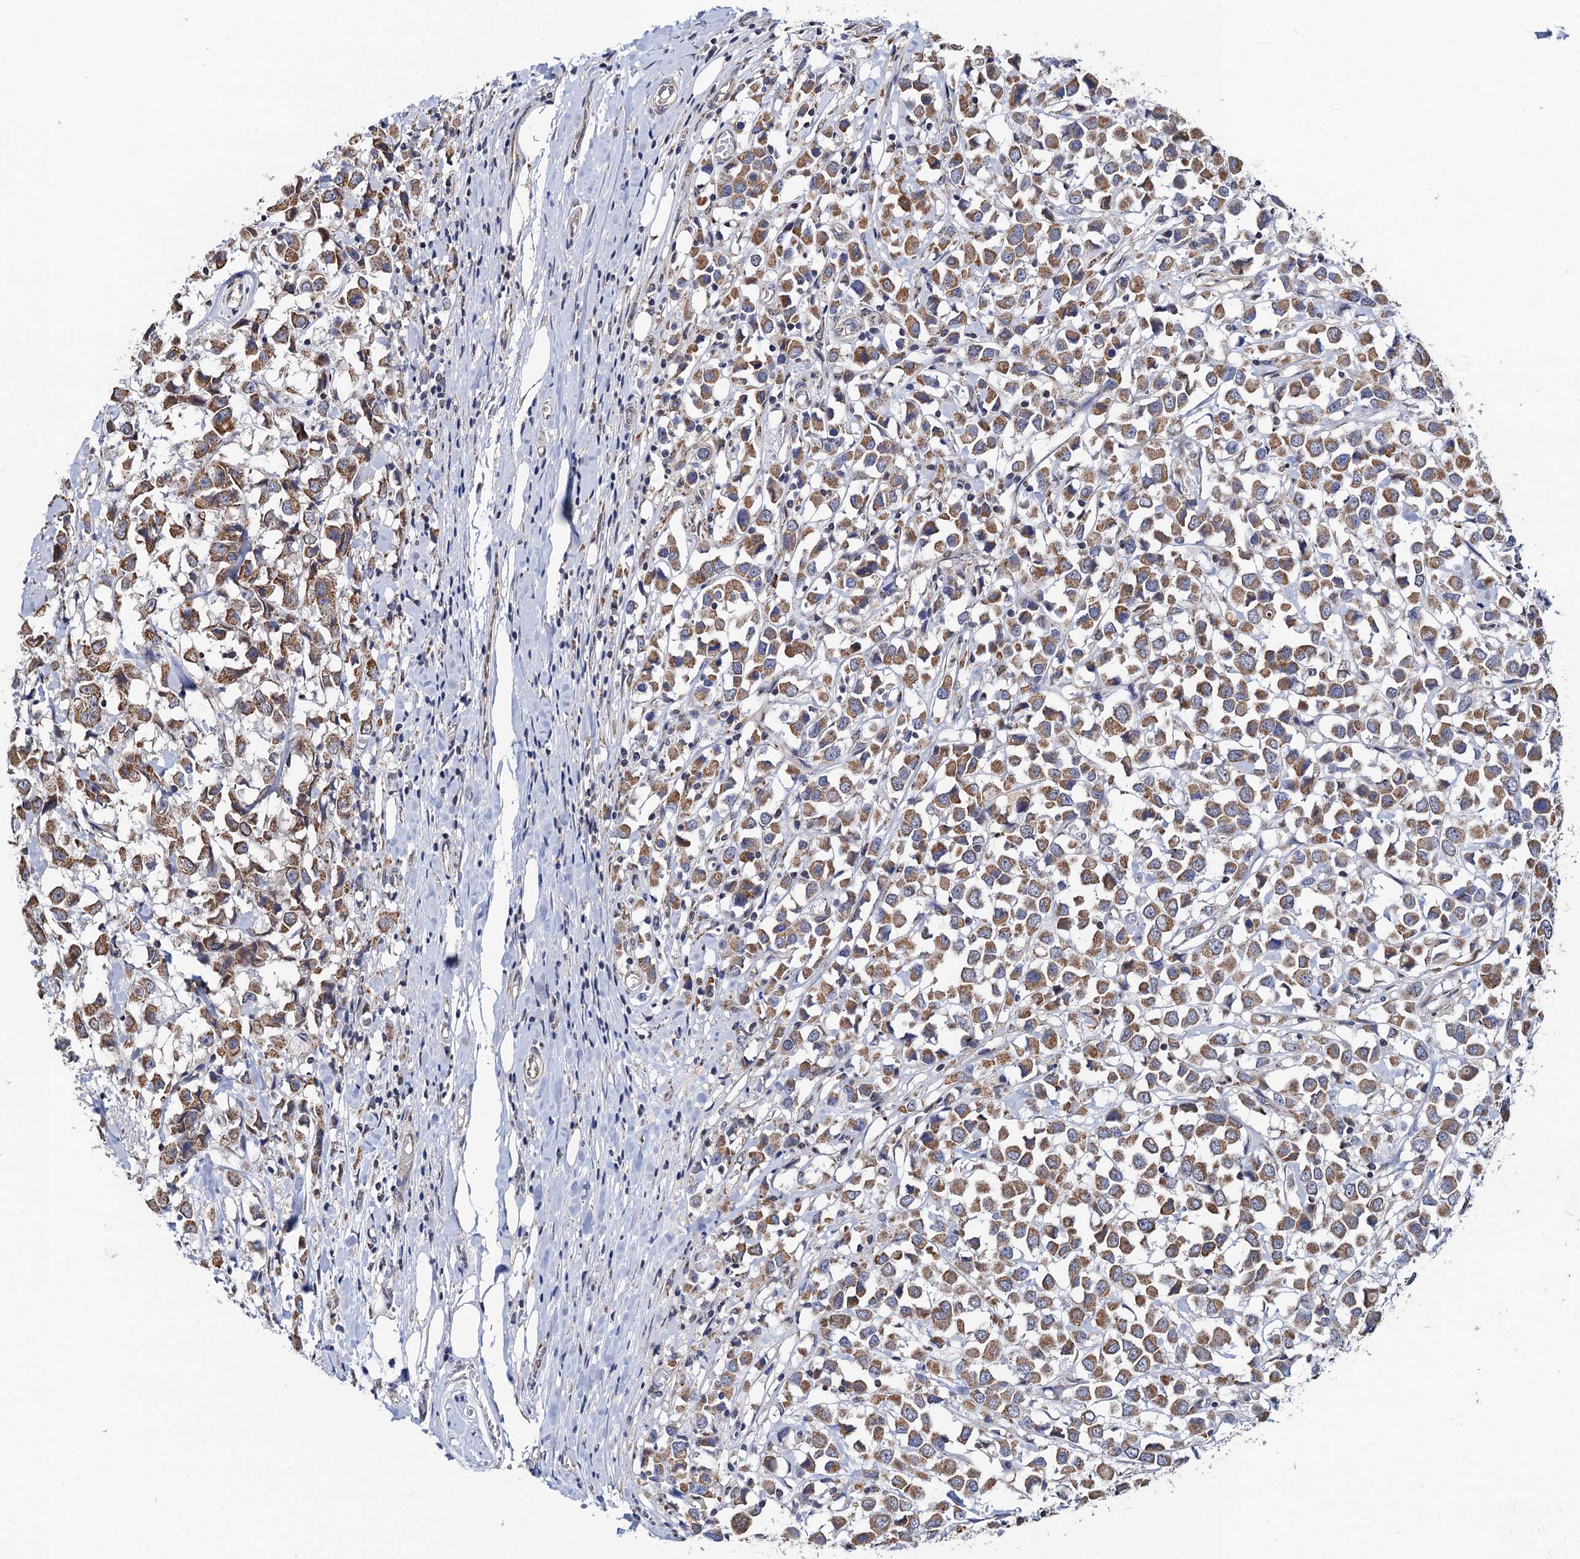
{"staining": {"intensity": "moderate", "quantity": ">75%", "location": "cytoplasmic/membranous"}, "tissue": "breast cancer", "cell_type": "Tumor cells", "image_type": "cancer", "snomed": [{"axis": "morphology", "description": "Duct carcinoma"}, {"axis": "topography", "description": "Breast"}], "caption": "A medium amount of moderate cytoplasmic/membranous expression is identified in about >75% of tumor cells in intraductal carcinoma (breast) tissue. The protein is stained brown, and the nuclei are stained in blue (DAB (3,3'-diaminobenzidine) IHC with brightfield microscopy, high magnification).", "gene": "PTCD3", "patient": {"sex": "female", "age": 61}}